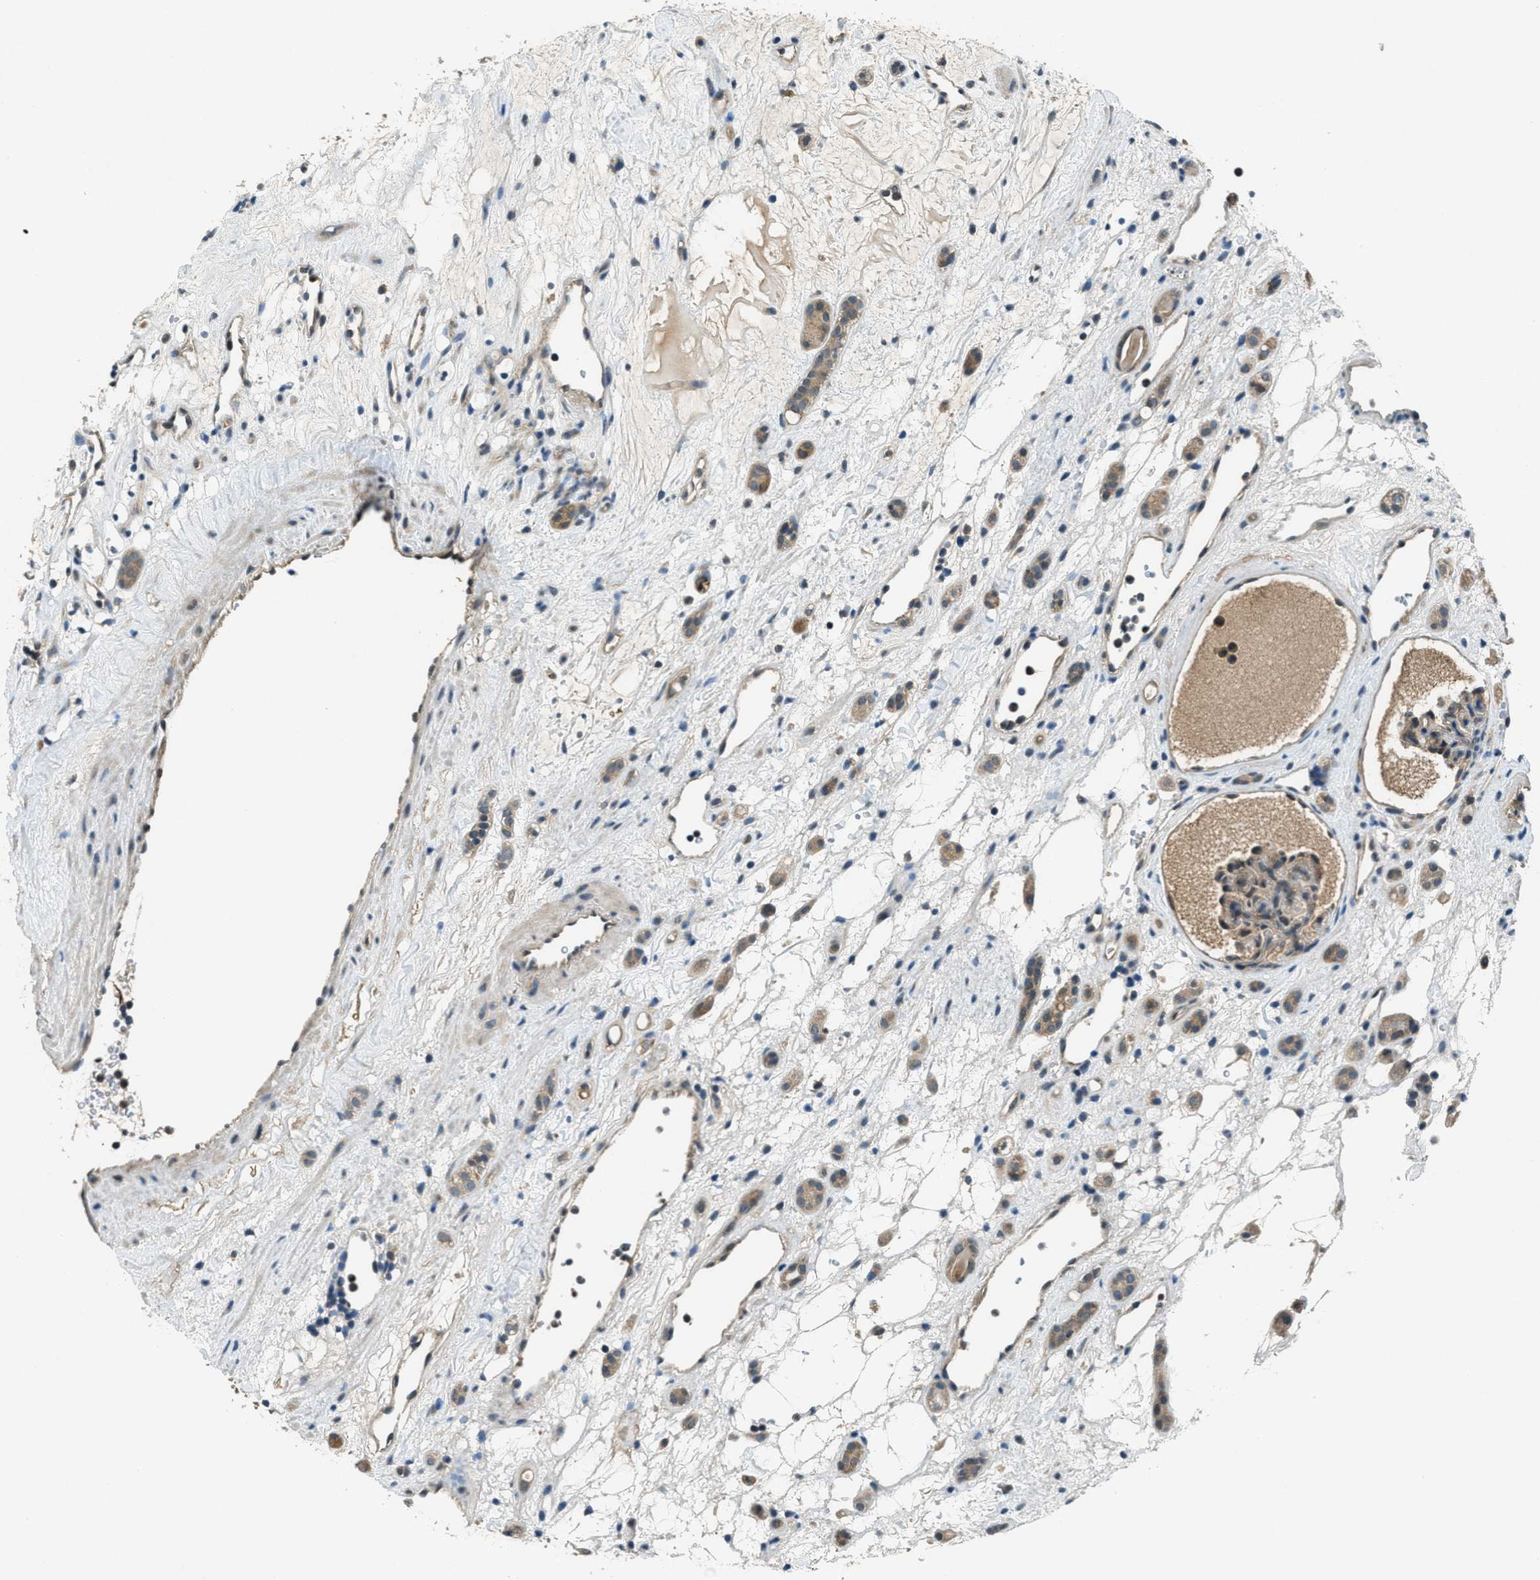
{"staining": {"intensity": "weak", "quantity": "<25%", "location": "cytoplasmic/membranous"}, "tissue": "renal cancer", "cell_type": "Tumor cells", "image_type": "cancer", "snomed": [{"axis": "morphology", "description": "Adenocarcinoma, NOS"}, {"axis": "topography", "description": "Kidney"}], "caption": "This is an immunohistochemistry image of human renal cancer. There is no positivity in tumor cells.", "gene": "DUSP6", "patient": {"sex": "female", "age": 60}}